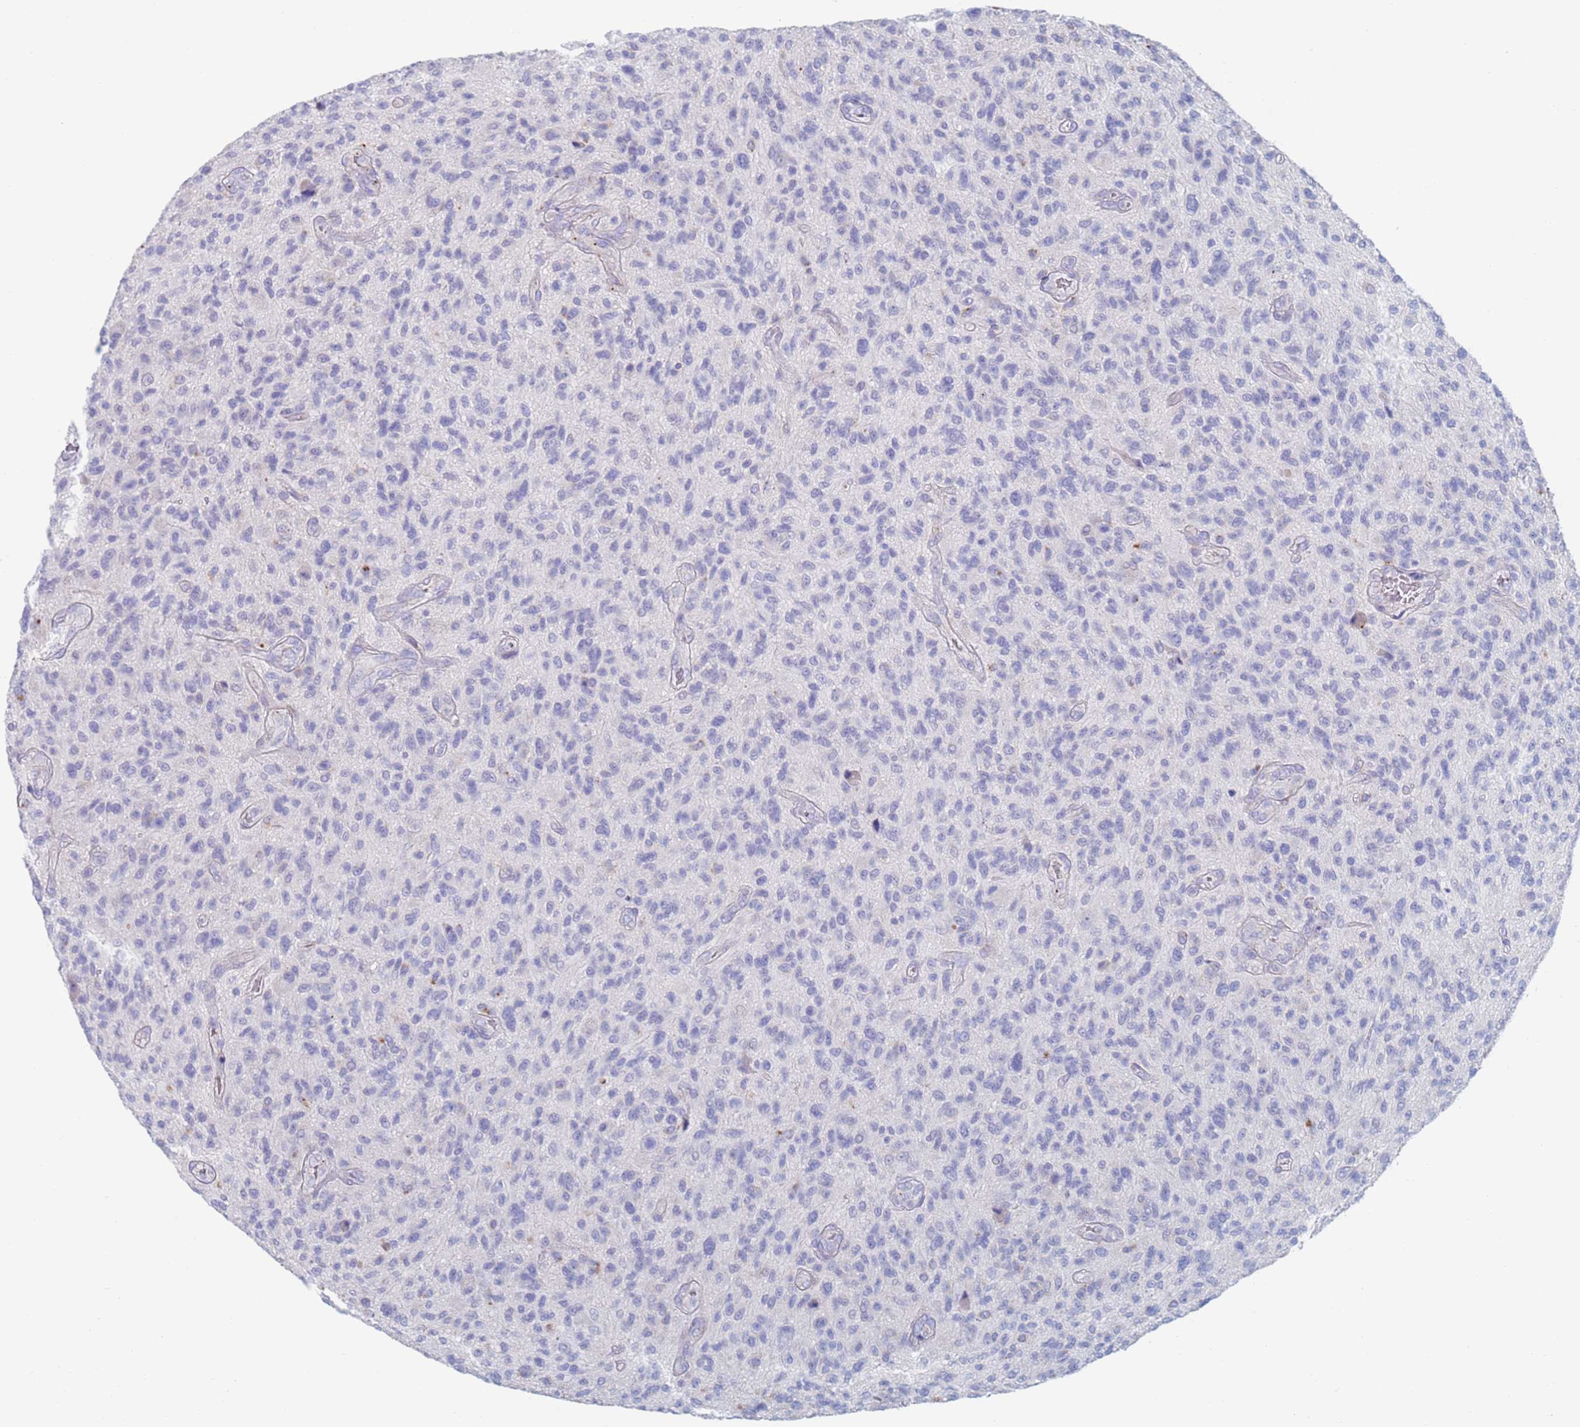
{"staining": {"intensity": "negative", "quantity": "none", "location": "none"}, "tissue": "glioma", "cell_type": "Tumor cells", "image_type": "cancer", "snomed": [{"axis": "morphology", "description": "Glioma, malignant, High grade"}, {"axis": "topography", "description": "Brain"}], "caption": "Human glioma stained for a protein using IHC reveals no staining in tumor cells.", "gene": "FUCA1", "patient": {"sex": "male", "age": 47}}